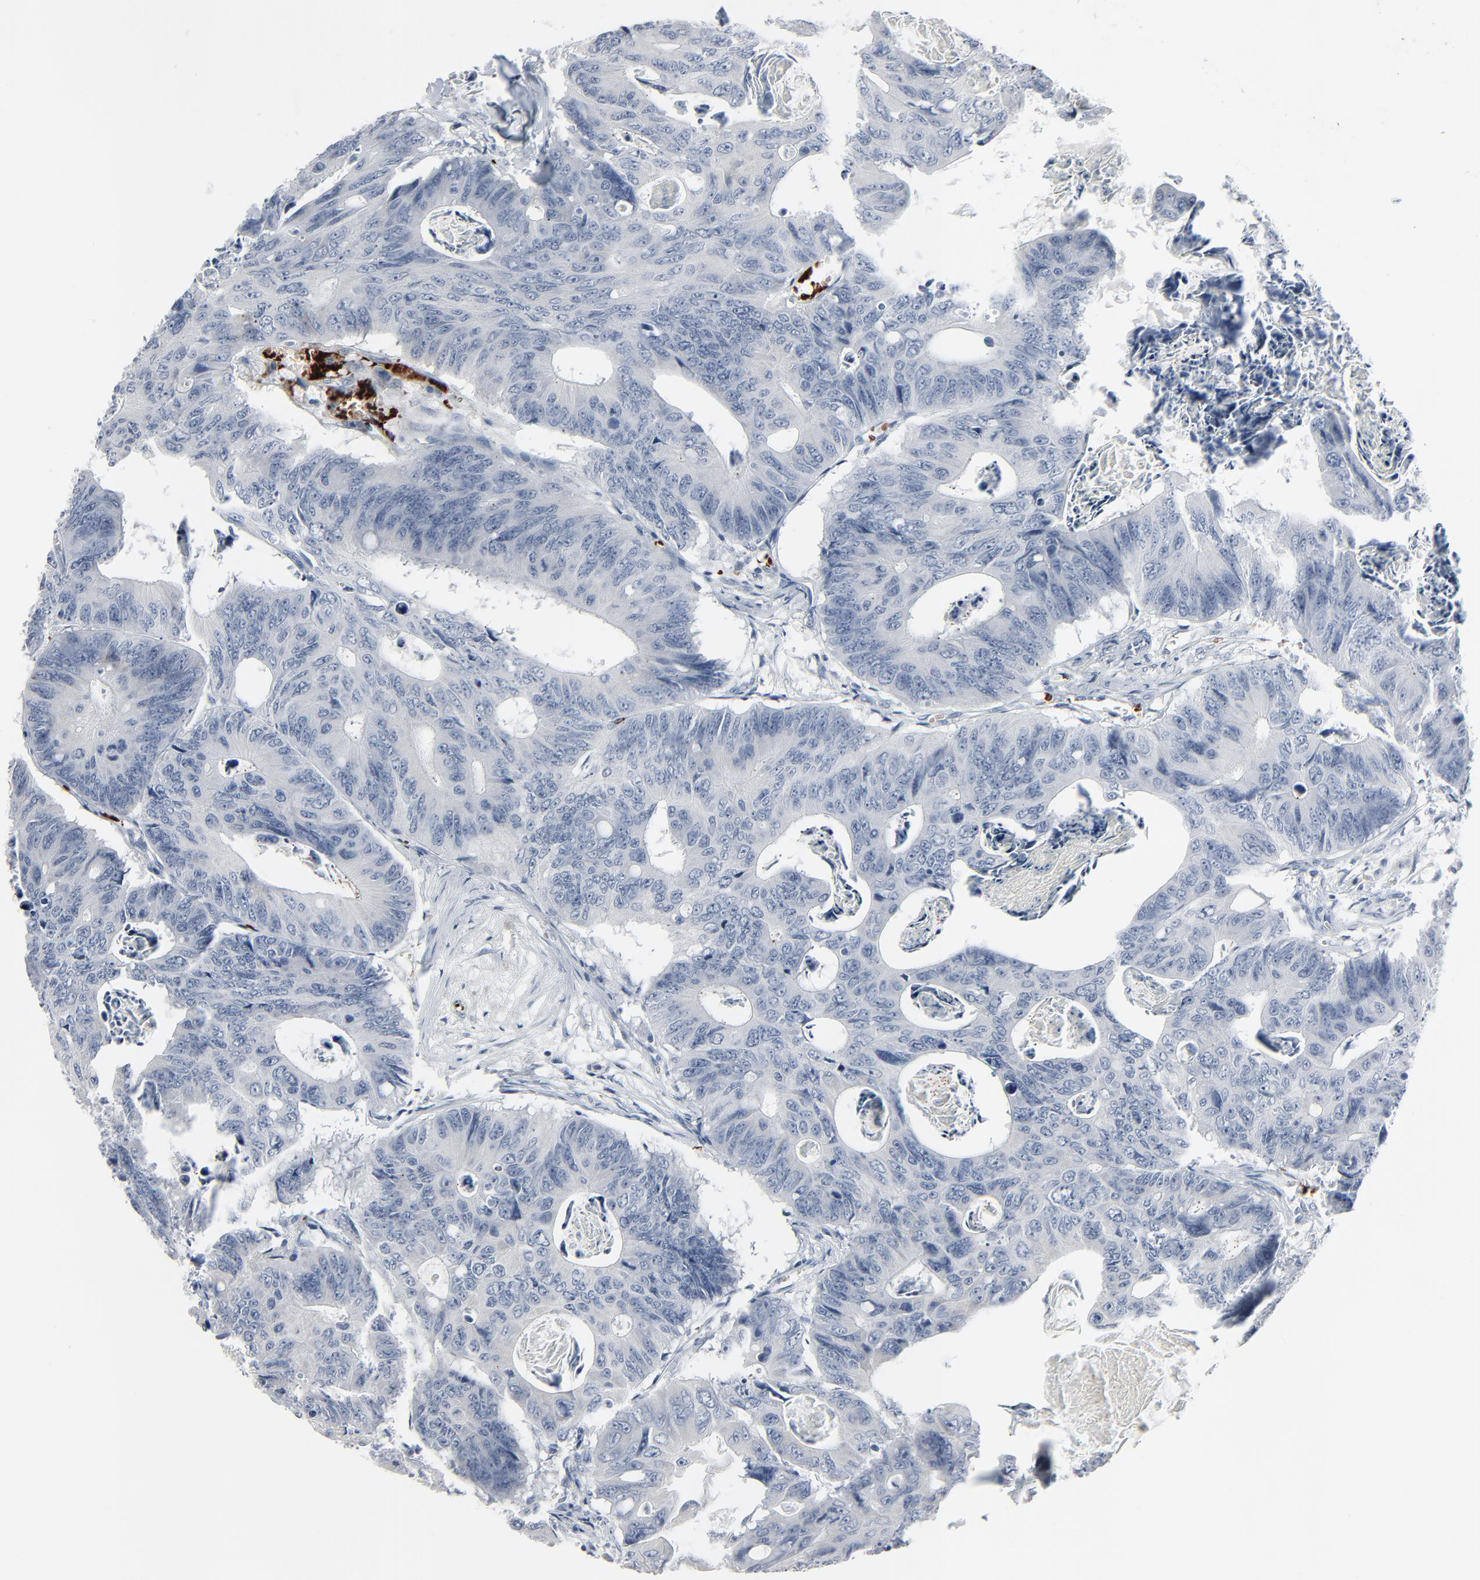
{"staining": {"intensity": "negative", "quantity": "none", "location": "none"}, "tissue": "colorectal cancer", "cell_type": "Tumor cells", "image_type": "cancer", "snomed": [{"axis": "morphology", "description": "Adenocarcinoma, NOS"}, {"axis": "topography", "description": "Colon"}], "caption": "Immunohistochemical staining of human colorectal cancer (adenocarcinoma) reveals no significant staining in tumor cells. Nuclei are stained in blue.", "gene": "SAGE1", "patient": {"sex": "female", "age": 55}}